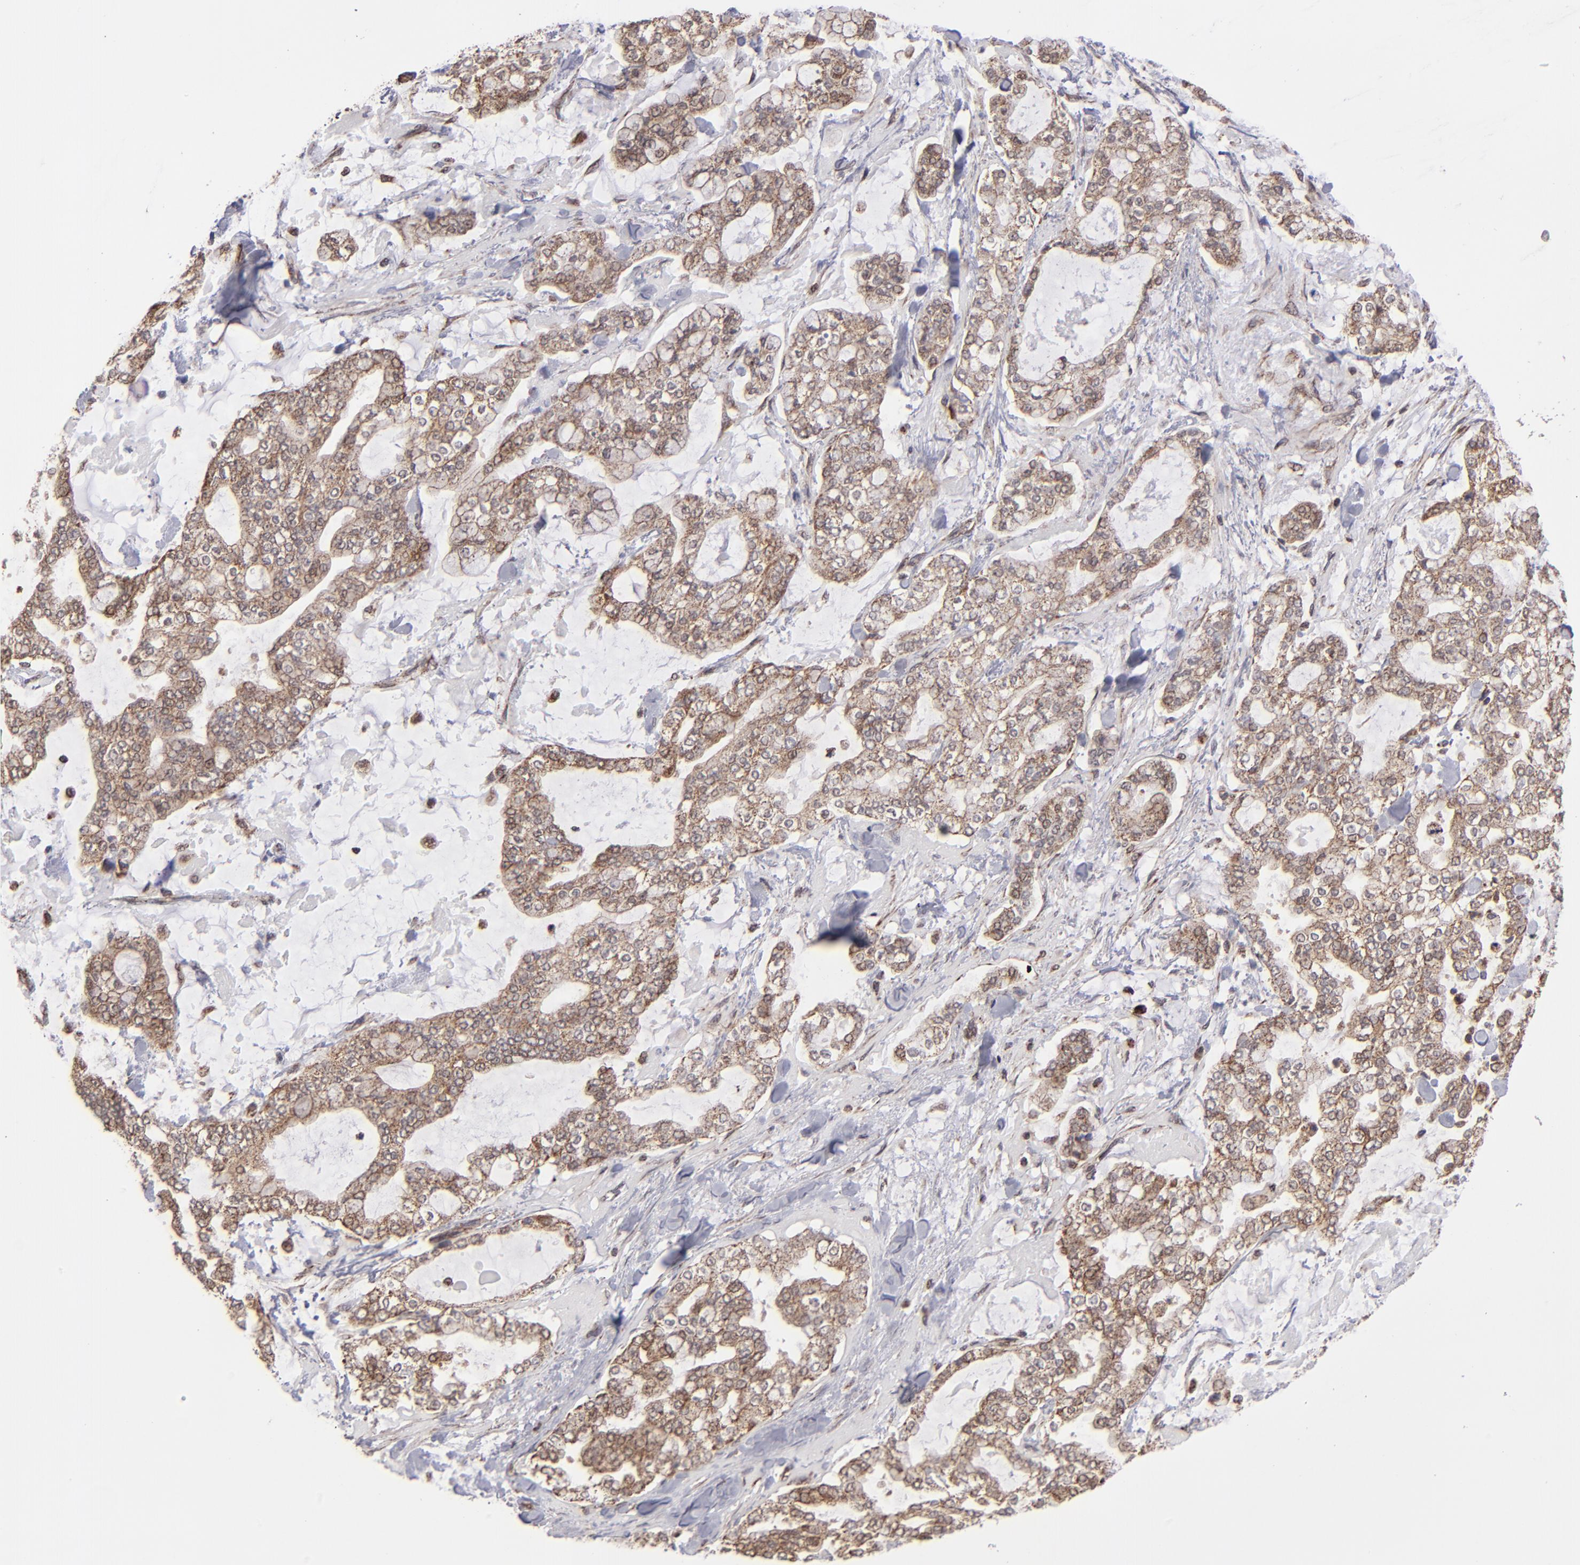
{"staining": {"intensity": "moderate", "quantity": ">75%", "location": "cytoplasmic/membranous"}, "tissue": "stomach cancer", "cell_type": "Tumor cells", "image_type": "cancer", "snomed": [{"axis": "morphology", "description": "Normal tissue, NOS"}, {"axis": "morphology", "description": "Adenocarcinoma, NOS"}, {"axis": "topography", "description": "Stomach, upper"}, {"axis": "topography", "description": "Stomach"}], "caption": "Stomach cancer stained with IHC reveals moderate cytoplasmic/membranous staining in approximately >75% of tumor cells.", "gene": "SLC15A1", "patient": {"sex": "male", "age": 76}}